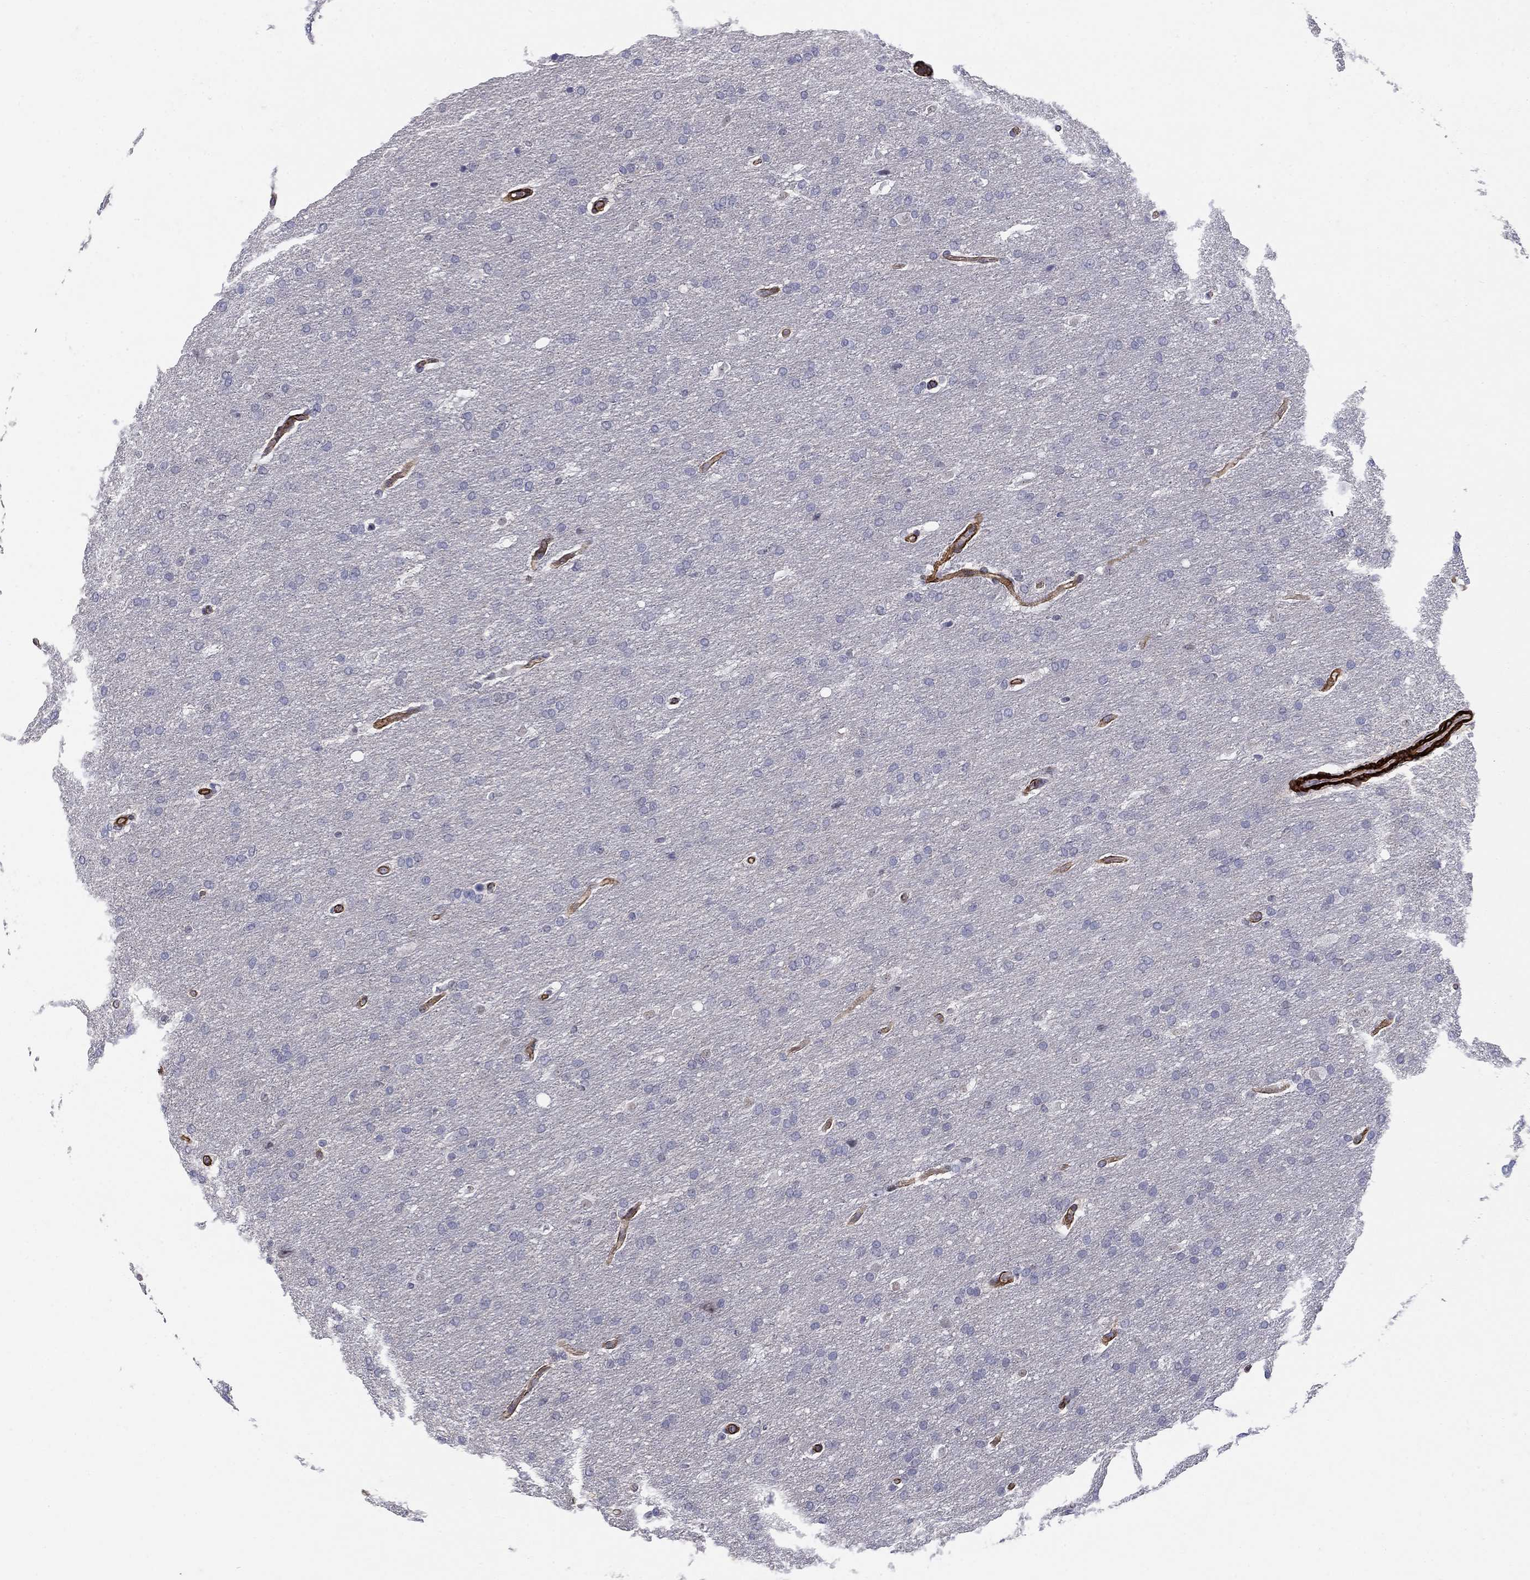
{"staining": {"intensity": "negative", "quantity": "none", "location": "none"}, "tissue": "glioma", "cell_type": "Tumor cells", "image_type": "cancer", "snomed": [{"axis": "morphology", "description": "Glioma, malignant, Low grade"}, {"axis": "topography", "description": "Brain"}], "caption": "IHC histopathology image of neoplastic tissue: human glioma stained with DAB reveals no significant protein expression in tumor cells. Brightfield microscopy of immunohistochemistry stained with DAB (3,3'-diaminobenzidine) (brown) and hematoxylin (blue), captured at high magnification.", "gene": "KRBA1", "patient": {"sex": "female", "age": 37}}